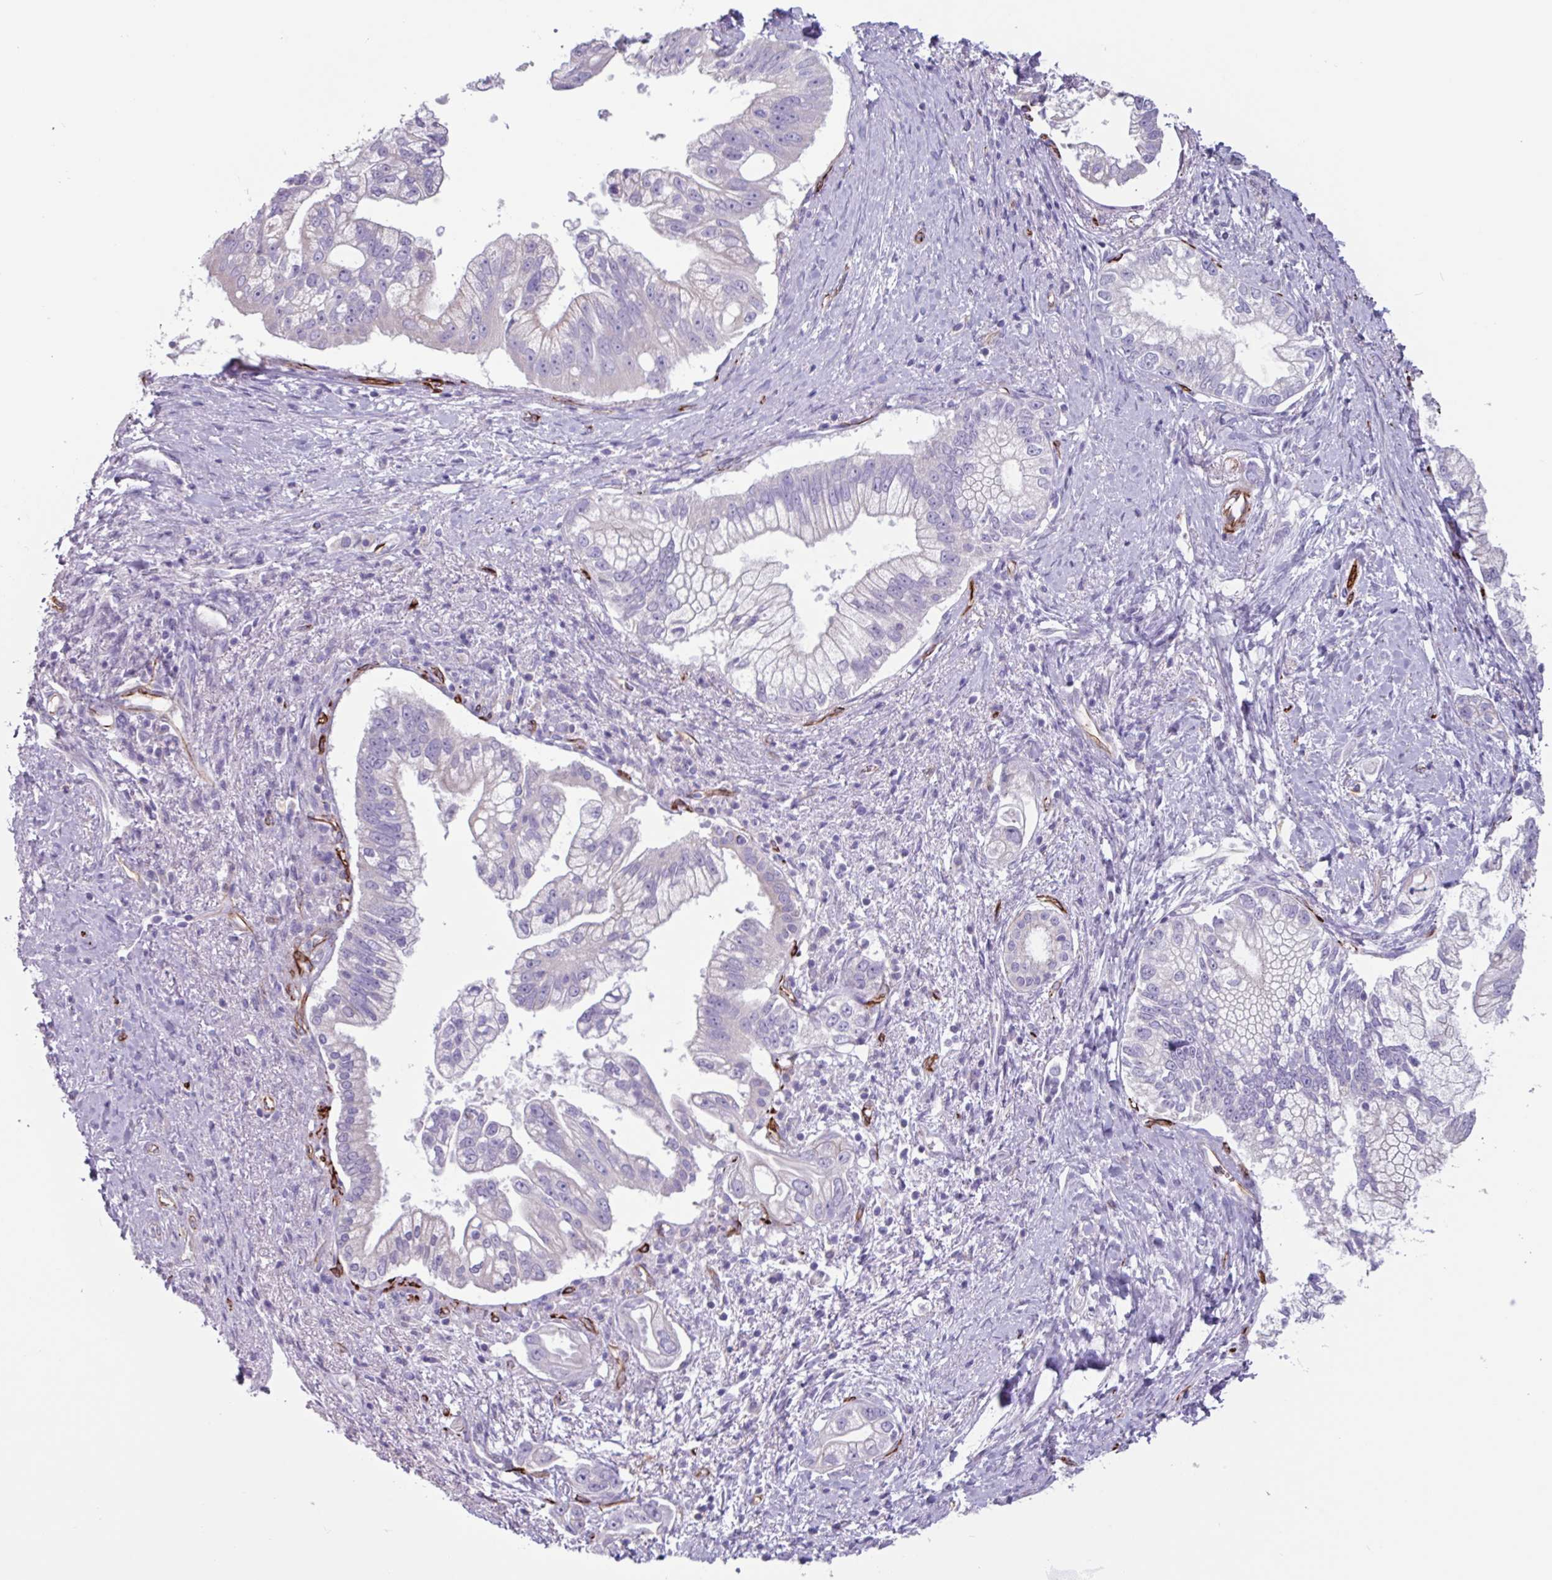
{"staining": {"intensity": "negative", "quantity": "none", "location": "none"}, "tissue": "pancreatic cancer", "cell_type": "Tumor cells", "image_type": "cancer", "snomed": [{"axis": "morphology", "description": "Adenocarcinoma, NOS"}, {"axis": "topography", "description": "Pancreas"}], "caption": "Tumor cells show no significant protein positivity in pancreatic cancer.", "gene": "BTD", "patient": {"sex": "male", "age": 70}}